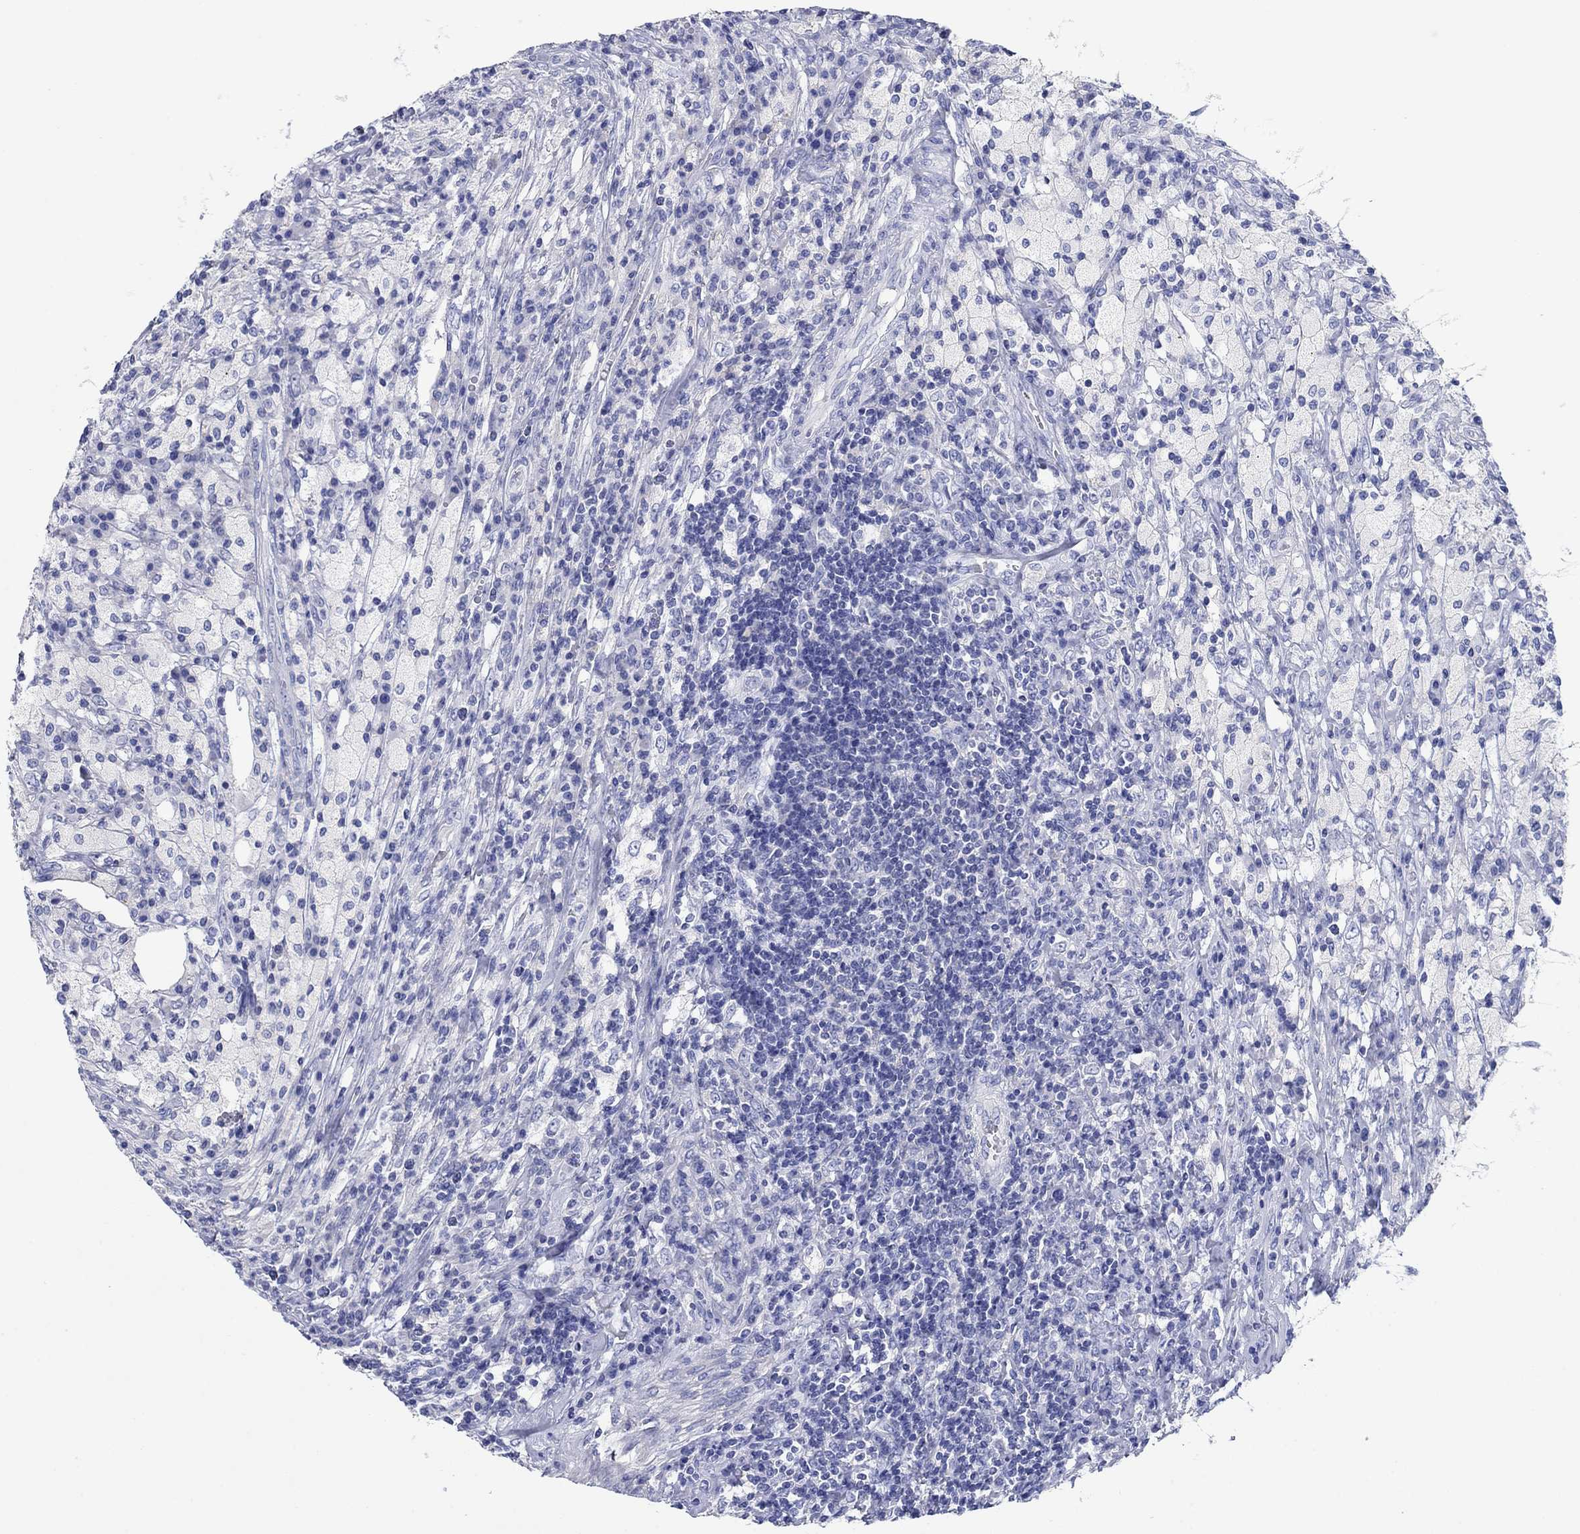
{"staining": {"intensity": "negative", "quantity": "none", "location": "none"}, "tissue": "testis cancer", "cell_type": "Tumor cells", "image_type": "cancer", "snomed": [{"axis": "morphology", "description": "Necrosis, NOS"}, {"axis": "morphology", "description": "Carcinoma, Embryonal, NOS"}, {"axis": "topography", "description": "Testis"}], "caption": "Immunohistochemical staining of human embryonal carcinoma (testis) shows no significant positivity in tumor cells.", "gene": "HCRT", "patient": {"sex": "male", "age": 19}}